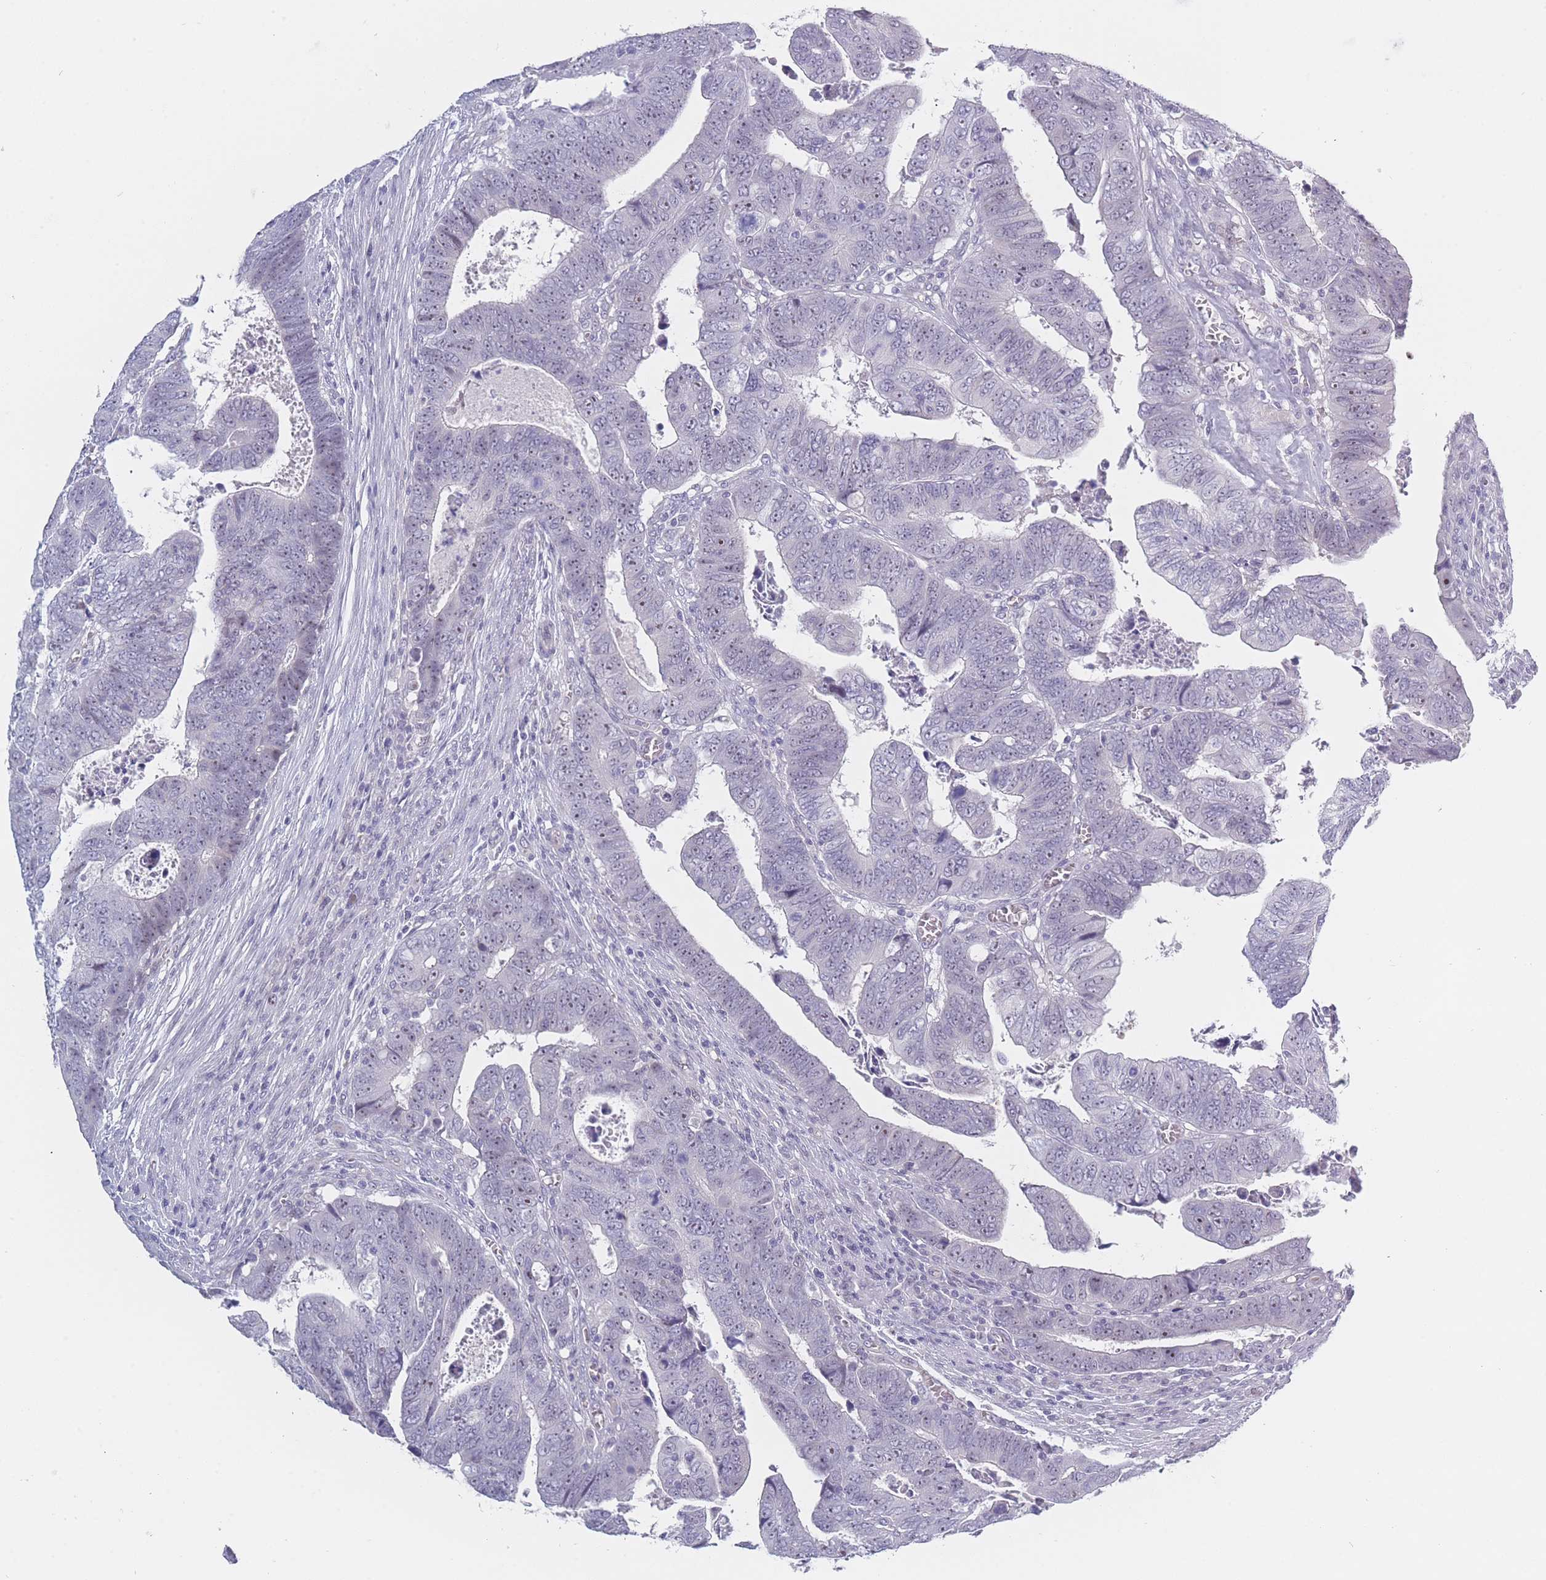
{"staining": {"intensity": "negative", "quantity": "none", "location": "none"}, "tissue": "colorectal cancer", "cell_type": "Tumor cells", "image_type": "cancer", "snomed": [{"axis": "morphology", "description": "Normal tissue, NOS"}, {"axis": "morphology", "description": "Adenocarcinoma, NOS"}, {"axis": "topography", "description": "Rectum"}], "caption": "This is an IHC image of human colorectal cancer (adenocarcinoma). There is no staining in tumor cells.", "gene": "ROS1", "patient": {"sex": "female", "age": 65}}